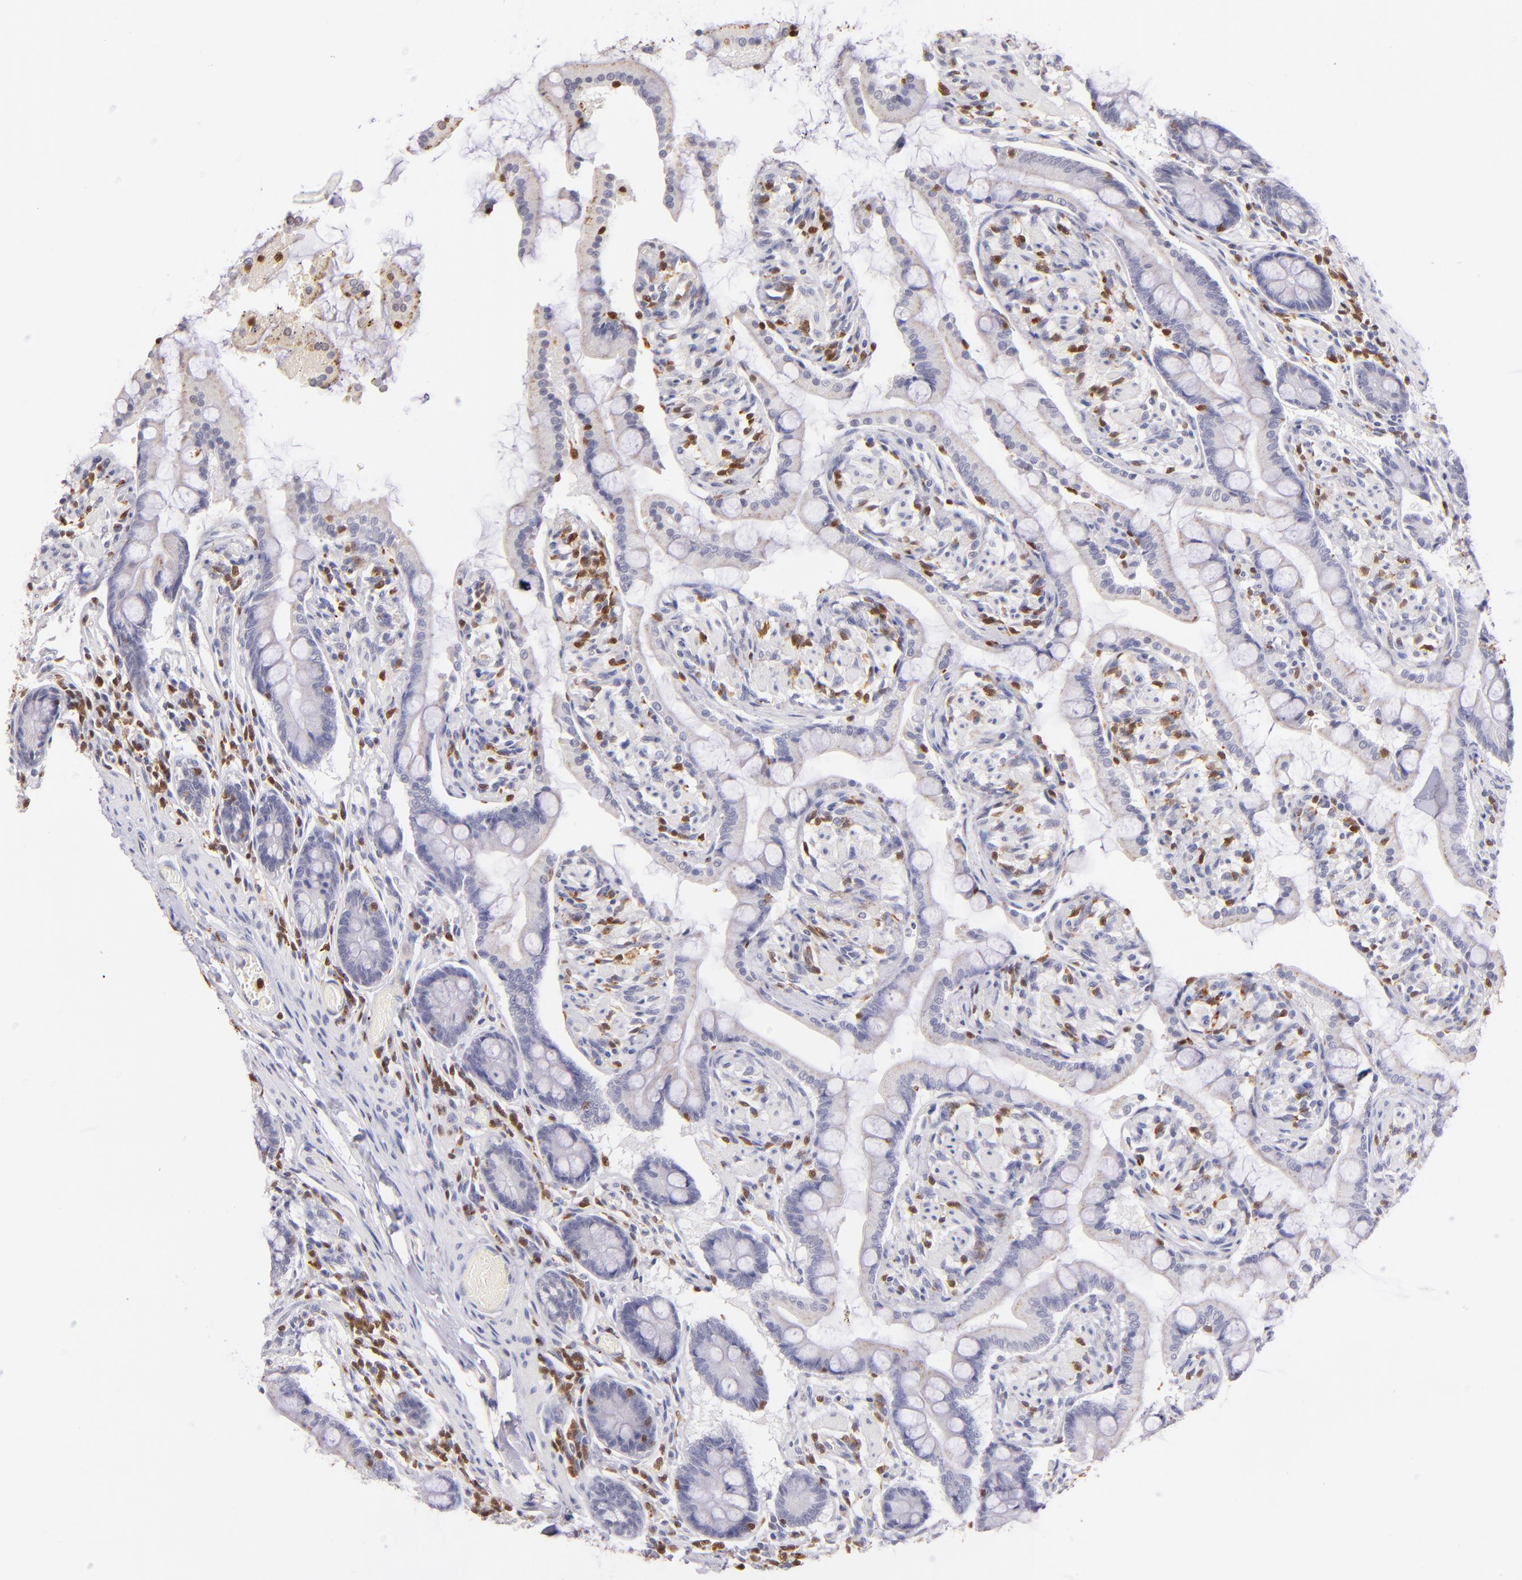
{"staining": {"intensity": "negative", "quantity": "none", "location": "none"}, "tissue": "small intestine", "cell_type": "Glandular cells", "image_type": "normal", "snomed": [{"axis": "morphology", "description": "Normal tissue, NOS"}, {"axis": "topography", "description": "Small intestine"}], "caption": "DAB (3,3'-diaminobenzidine) immunohistochemical staining of unremarkable small intestine demonstrates no significant positivity in glandular cells.", "gene": "ZAP70", "patient": {"sex": "male", "age": 41}}